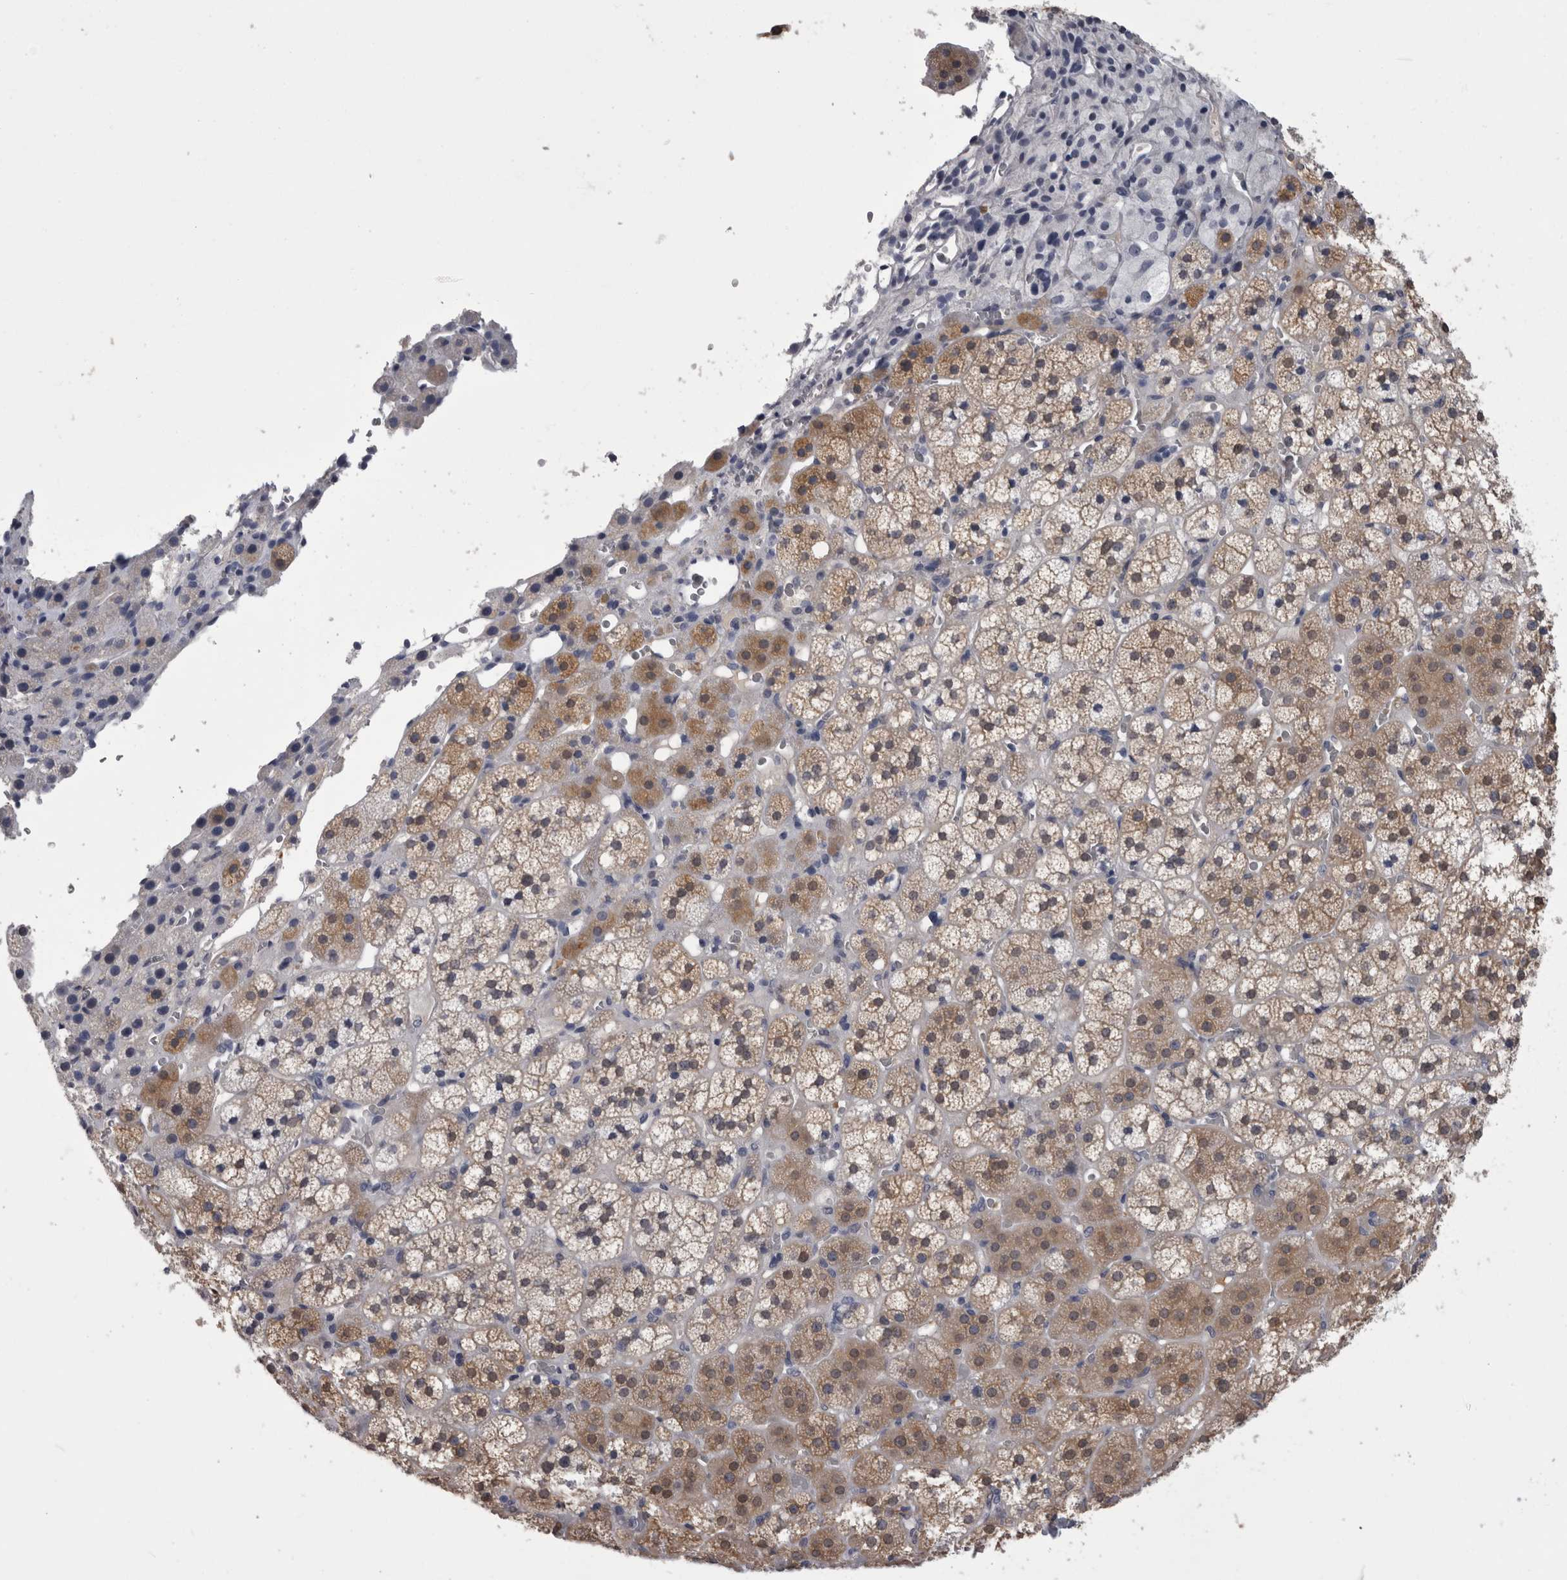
{"staining": {"intensity": "moderate", "quantity": "25%-75%", "location": "cytoplasmic/membranous"}, "tissue": "adrenal gland", "cell_type": "Glandular cells", "image_type": "normal", "snomed": [{"axis": "morphology", "description": "Normal tissue, NOS"}, {"axis": "topography", "description": "Adrenal gland"}], "caption": "Protein staining of unremarkable adrenal gland reveals moderate cytoplasmic/membranous expression in about 25%-75% of glandular cells. The protein is shown in brown color, while the nuclei are stained blue.", "gene": "AFMID", "patient": {"sex": "female", "age": 44}}